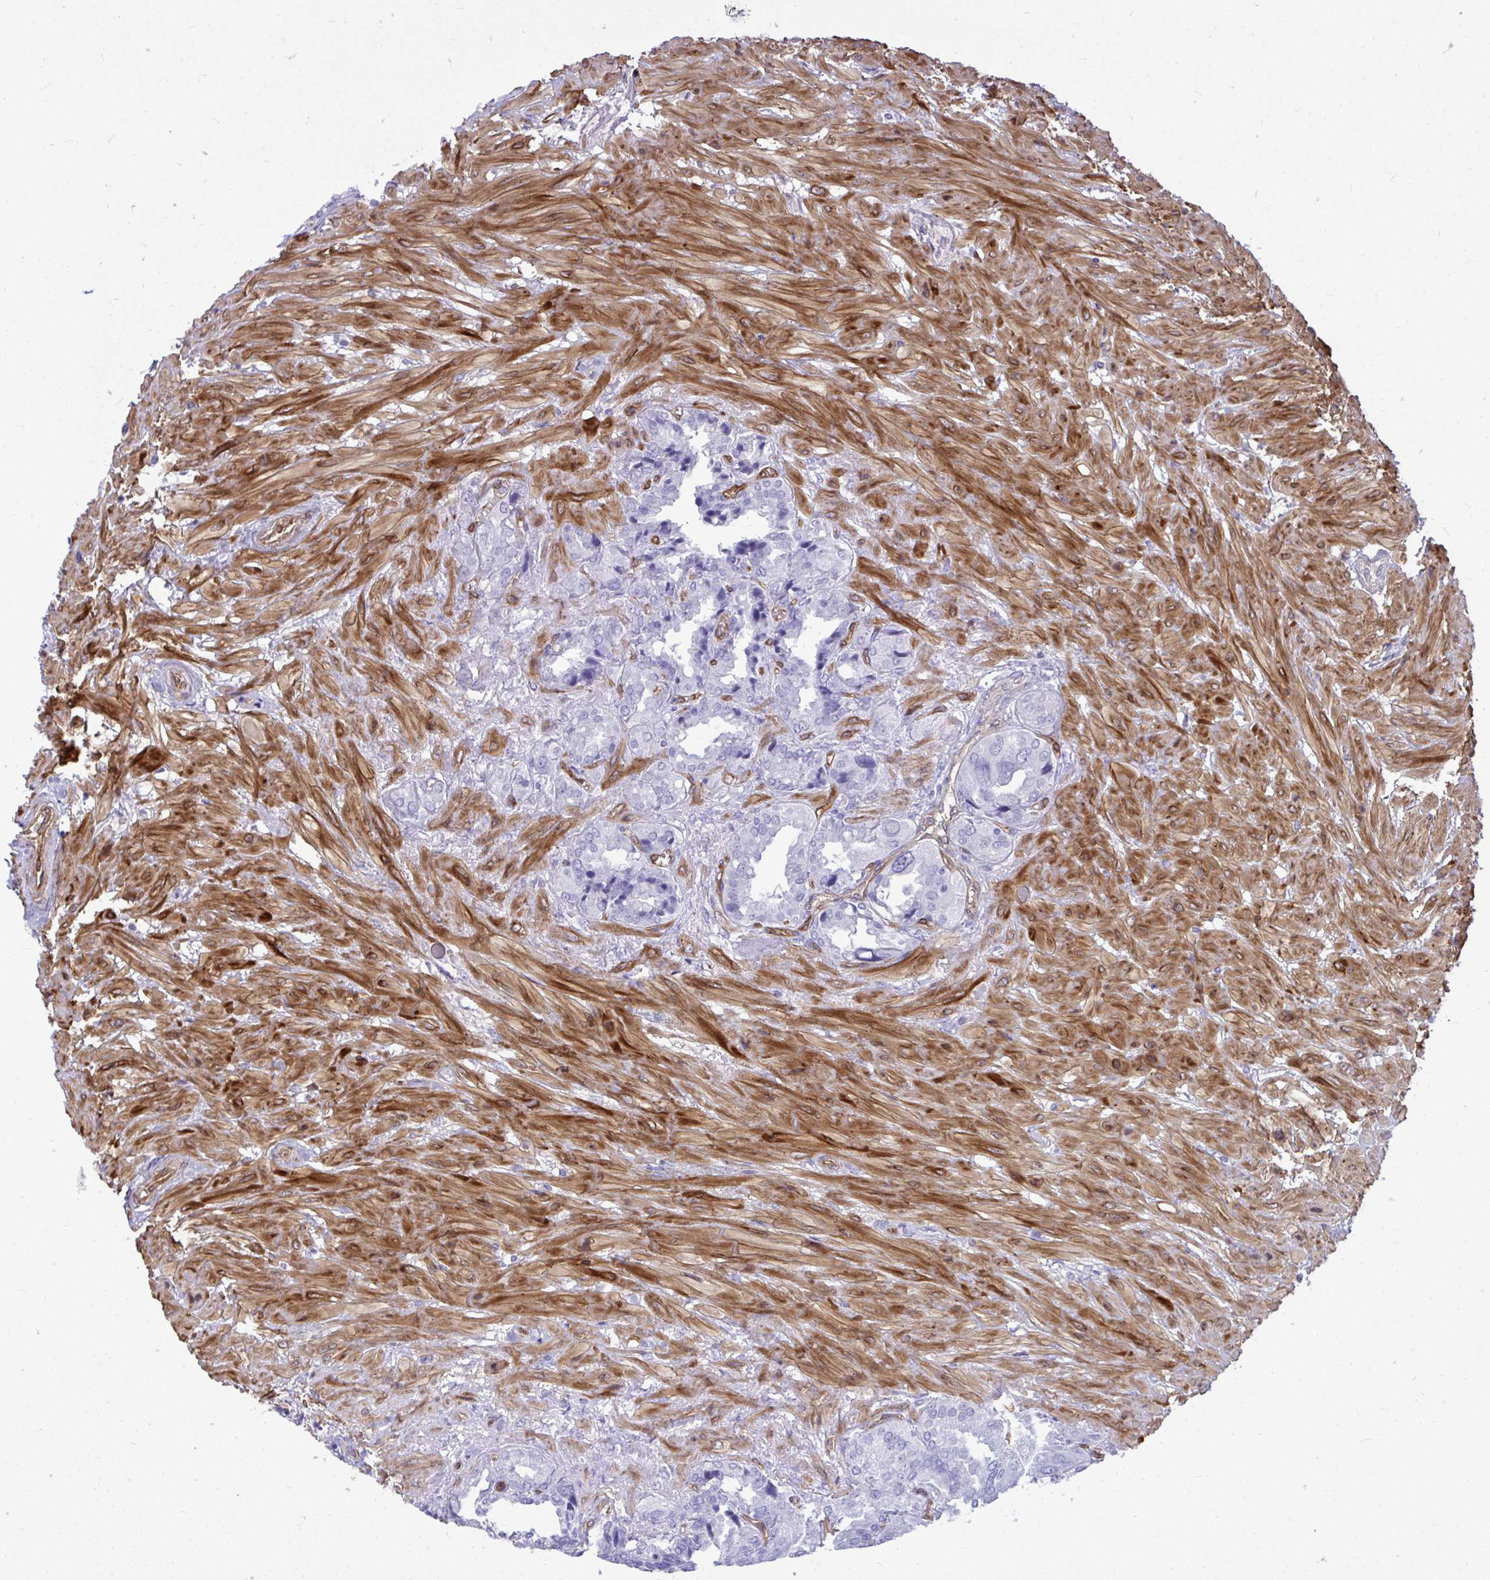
{"staining": {"intensity": "negative", "quantity": "none", "location": "none"}, "tissue": "seminal vesicle", "cell_type": "Glandular cells", "image_type": "normal", "snomed": [{"axis": "morphology", "description": "Normal tissue, NOS"}, {"axis": "topography", "description": "Seminal veicle"}], "caption": "DAB immunohistochemical staining of unremarkable seminal vesicle reveals no significant expression in glandular cells.", "gene": "LIMS2", "patient": {"sex": "male", "age": 55}}